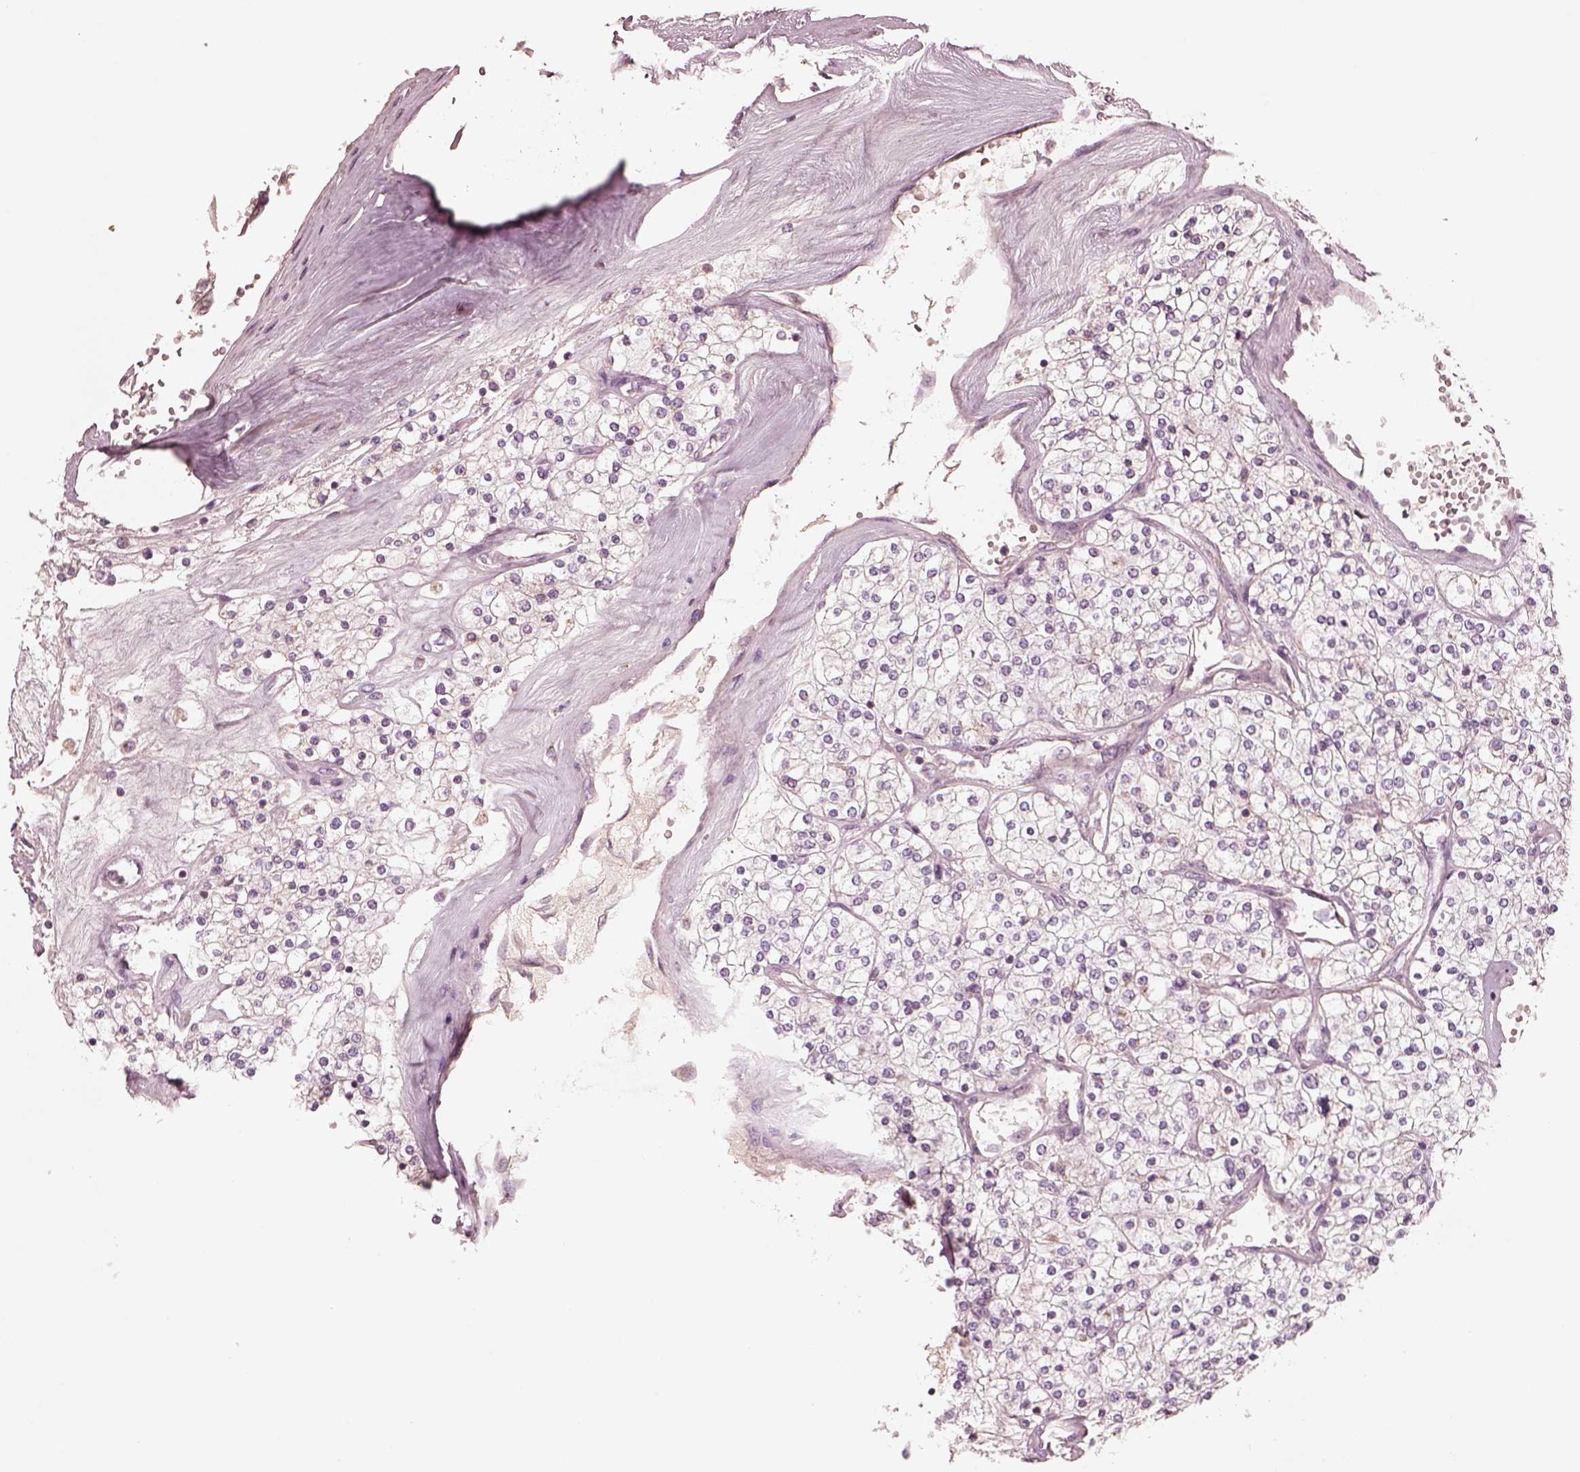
{"staining": {"intensity": "negative", "quantity": "none", "location": "none"}, "tissue": "renal cancer", "cell_type": "Tumor cells", "image_type": "cancer", "snomed": [{"axis": "morphology", "description": "Adenocarcinoma, NOS"}, {"axis": "topography", "description": "Kidney"}], "caption": "The immunohistochemistry (IHC) micrograph has no significant expression in tumor cells of renal cancer (adenocarcinoma) tissue. The staining was performed using DAB (3,3'-diaminobenzidine) to visualize the protein expression in brown, while the nuclei were stained in blue with hematoxylin (Magnification: 20x).", "gene": "SDCBP2", "patient": {"sex": "male", "age": 80}}